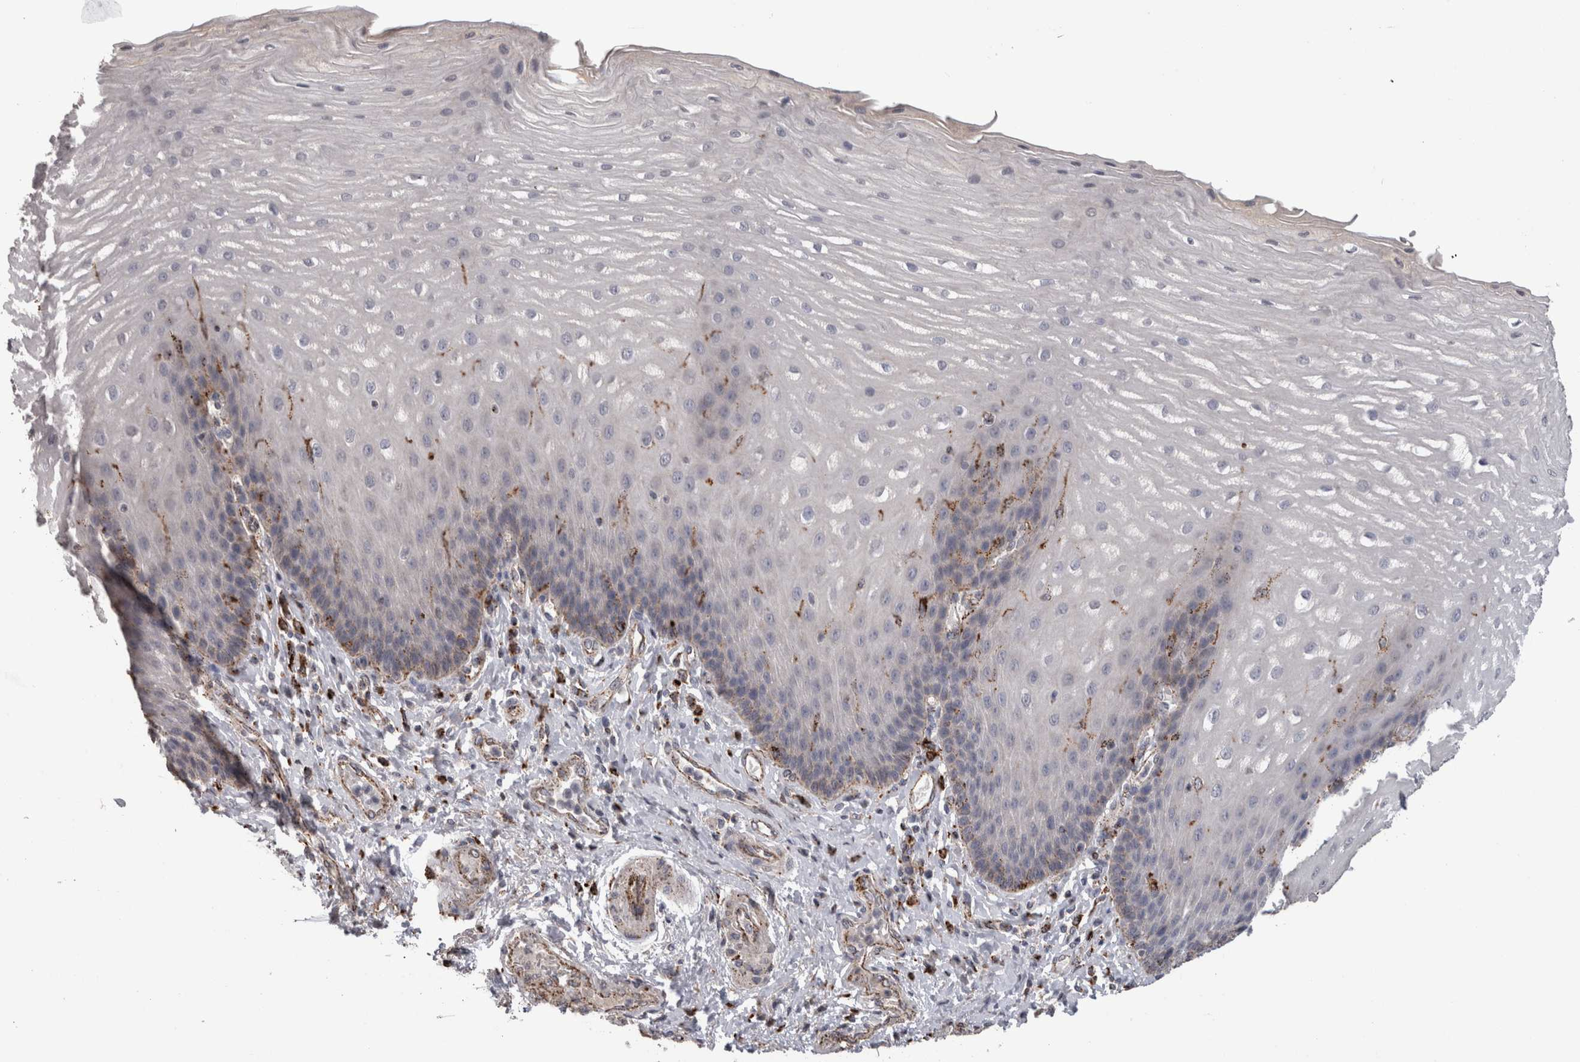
{"staining": {"intensity": "negative", "quantity": "none", "location": "none"}, "tissue": "esophagus", "cell_type": "Squamous epithelial cells", "image_type": "normal", "snomed": [{"axis": "morphology", "description": "Normal tissue, NOS"}, {"axis": "topography", "description": "Esophagus"}], "caption": "A photomicrograph of human esophagus is negative for staining in squamous epithelial cells. The staining is performed using DAB brown chromogen with nuclei counter-stained in using hematoxylin.", "gene": "CTSZ", "patient": {"sex": "male", "age": 54}}